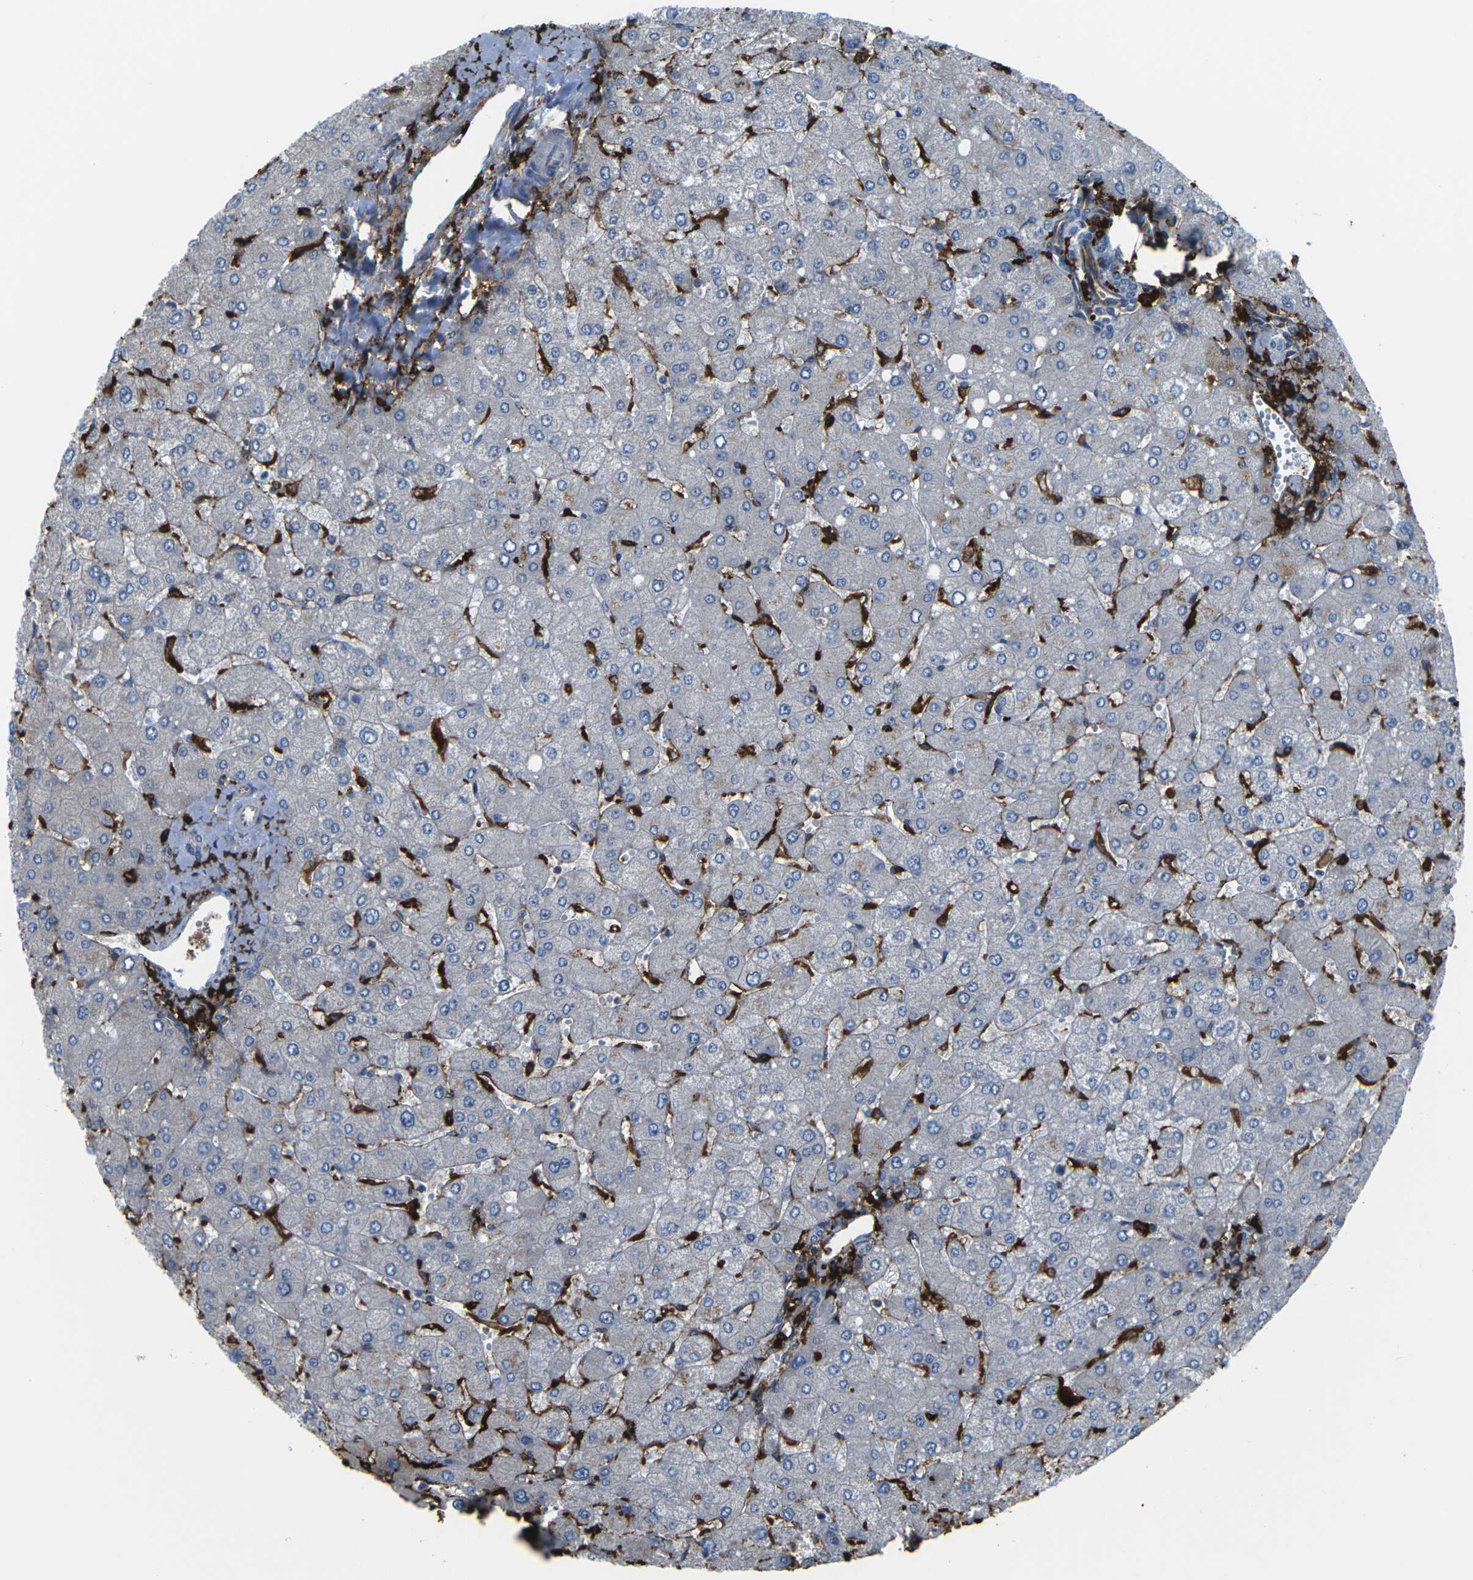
{"staining": {"intensity": "negative", "quantity": "none", "location": "none"}, "tissue": "liver", "cell_type": "Cholangiocytes", "image_type": "normal", "snomed": [{"axis": "morphology", "description": "Normal tissue, NOS"}, {"axis": "topography", "description": "Liver"}], "caption": "DAB (3,3'-diaminobenzidine) immunohistochemical staining of unremarkable liver exhibits no significant expression in cholangiocytes.", "gene": "PTPN1", "patient": {"sex": "male", "age": 55}}